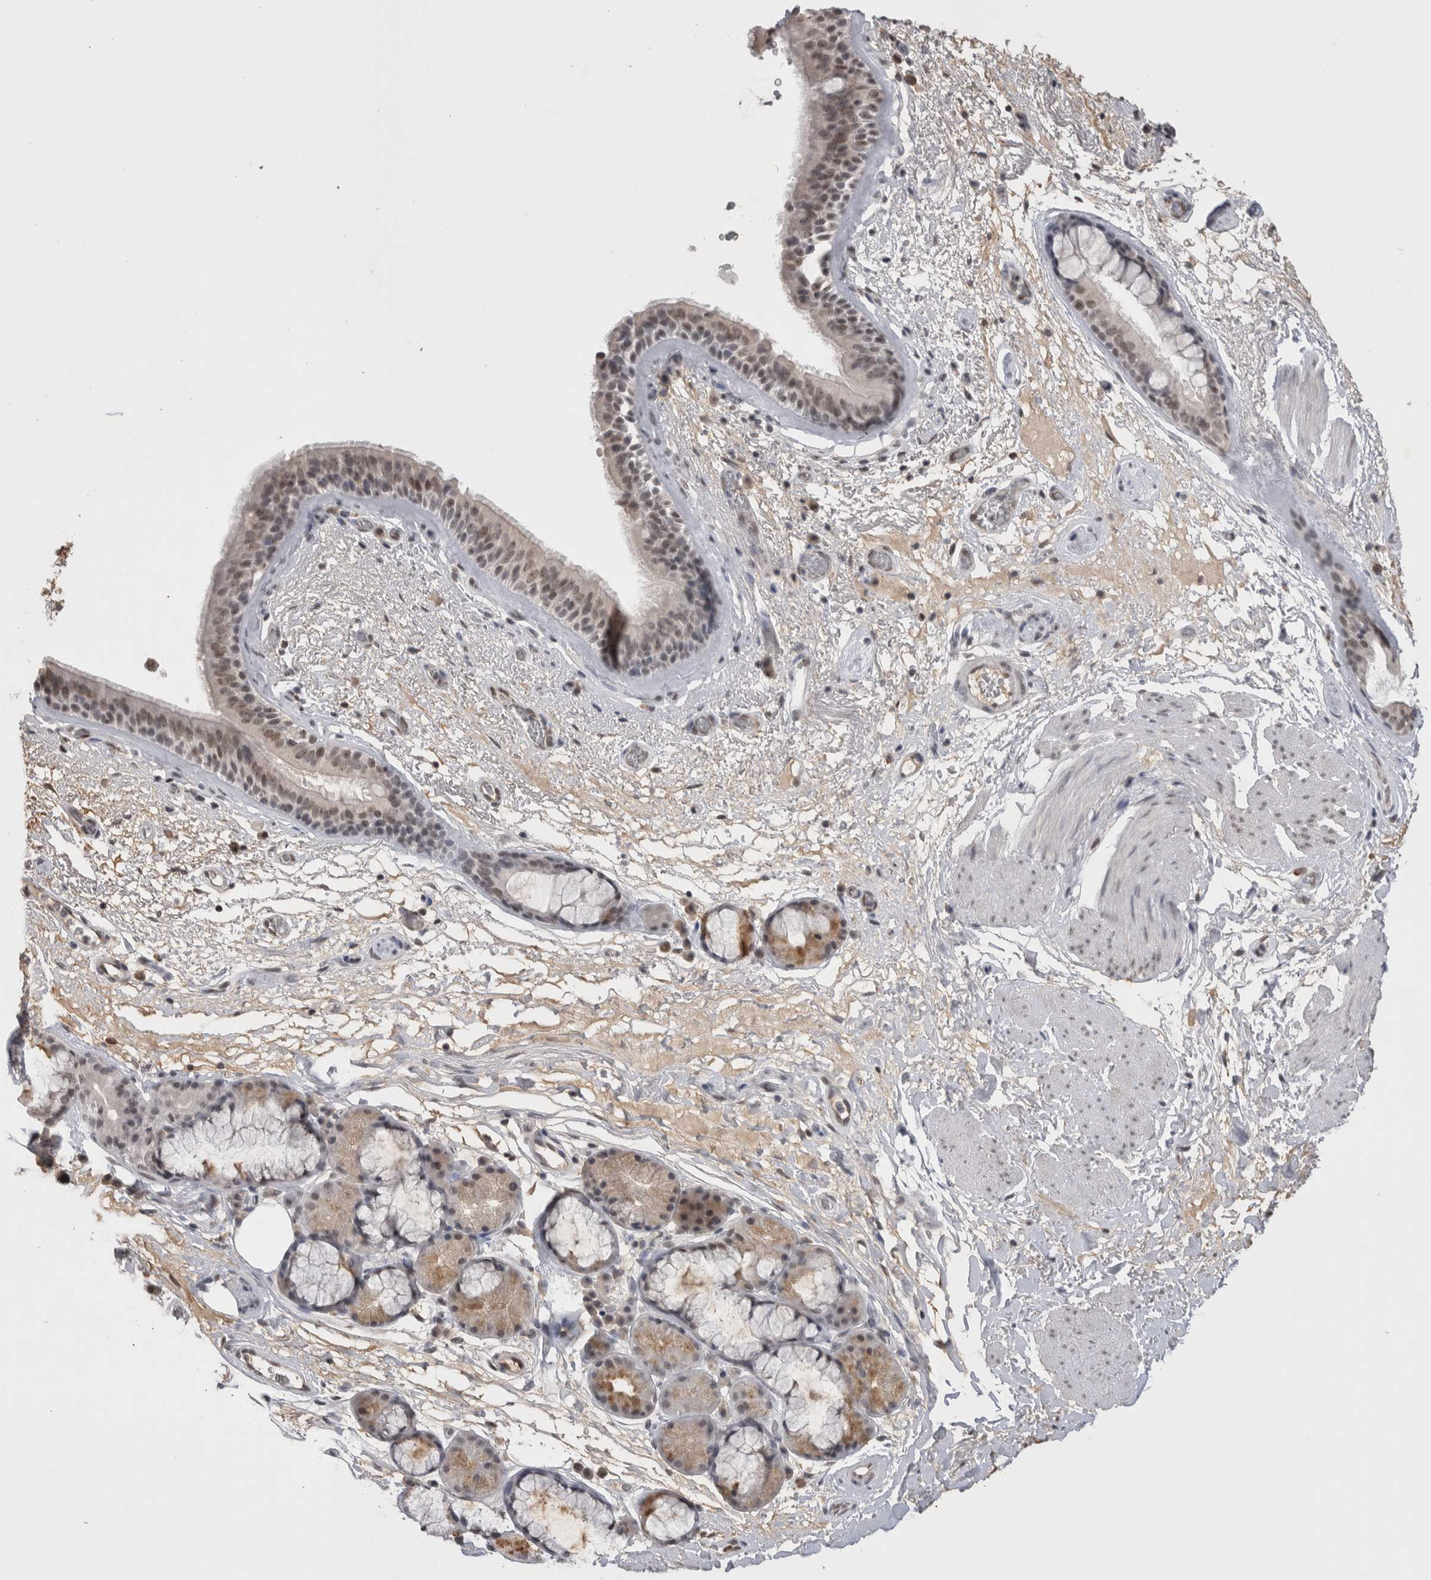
{"staining": {"intensity": "weak", "quantity": "25%-75%", "location": "nuclear"}, "tissue": "bronchus", "cell_type": "Respiratory epithelial cells", "image_type": "normal", "snomed": [{"axis": "morphology", "description": "Normal tissue, NOS"}, {"axis": "topography", "description": "Cartilage tissue"}], "caption": "Immunohistochemistry (DAB) staining of normal bronchus demonstrates weak nuclear protein positivity in about 25%-75% of respiratory epithelial cells.", "gene": "DAXX", "patient": {"sex": "female", "age": 63}}